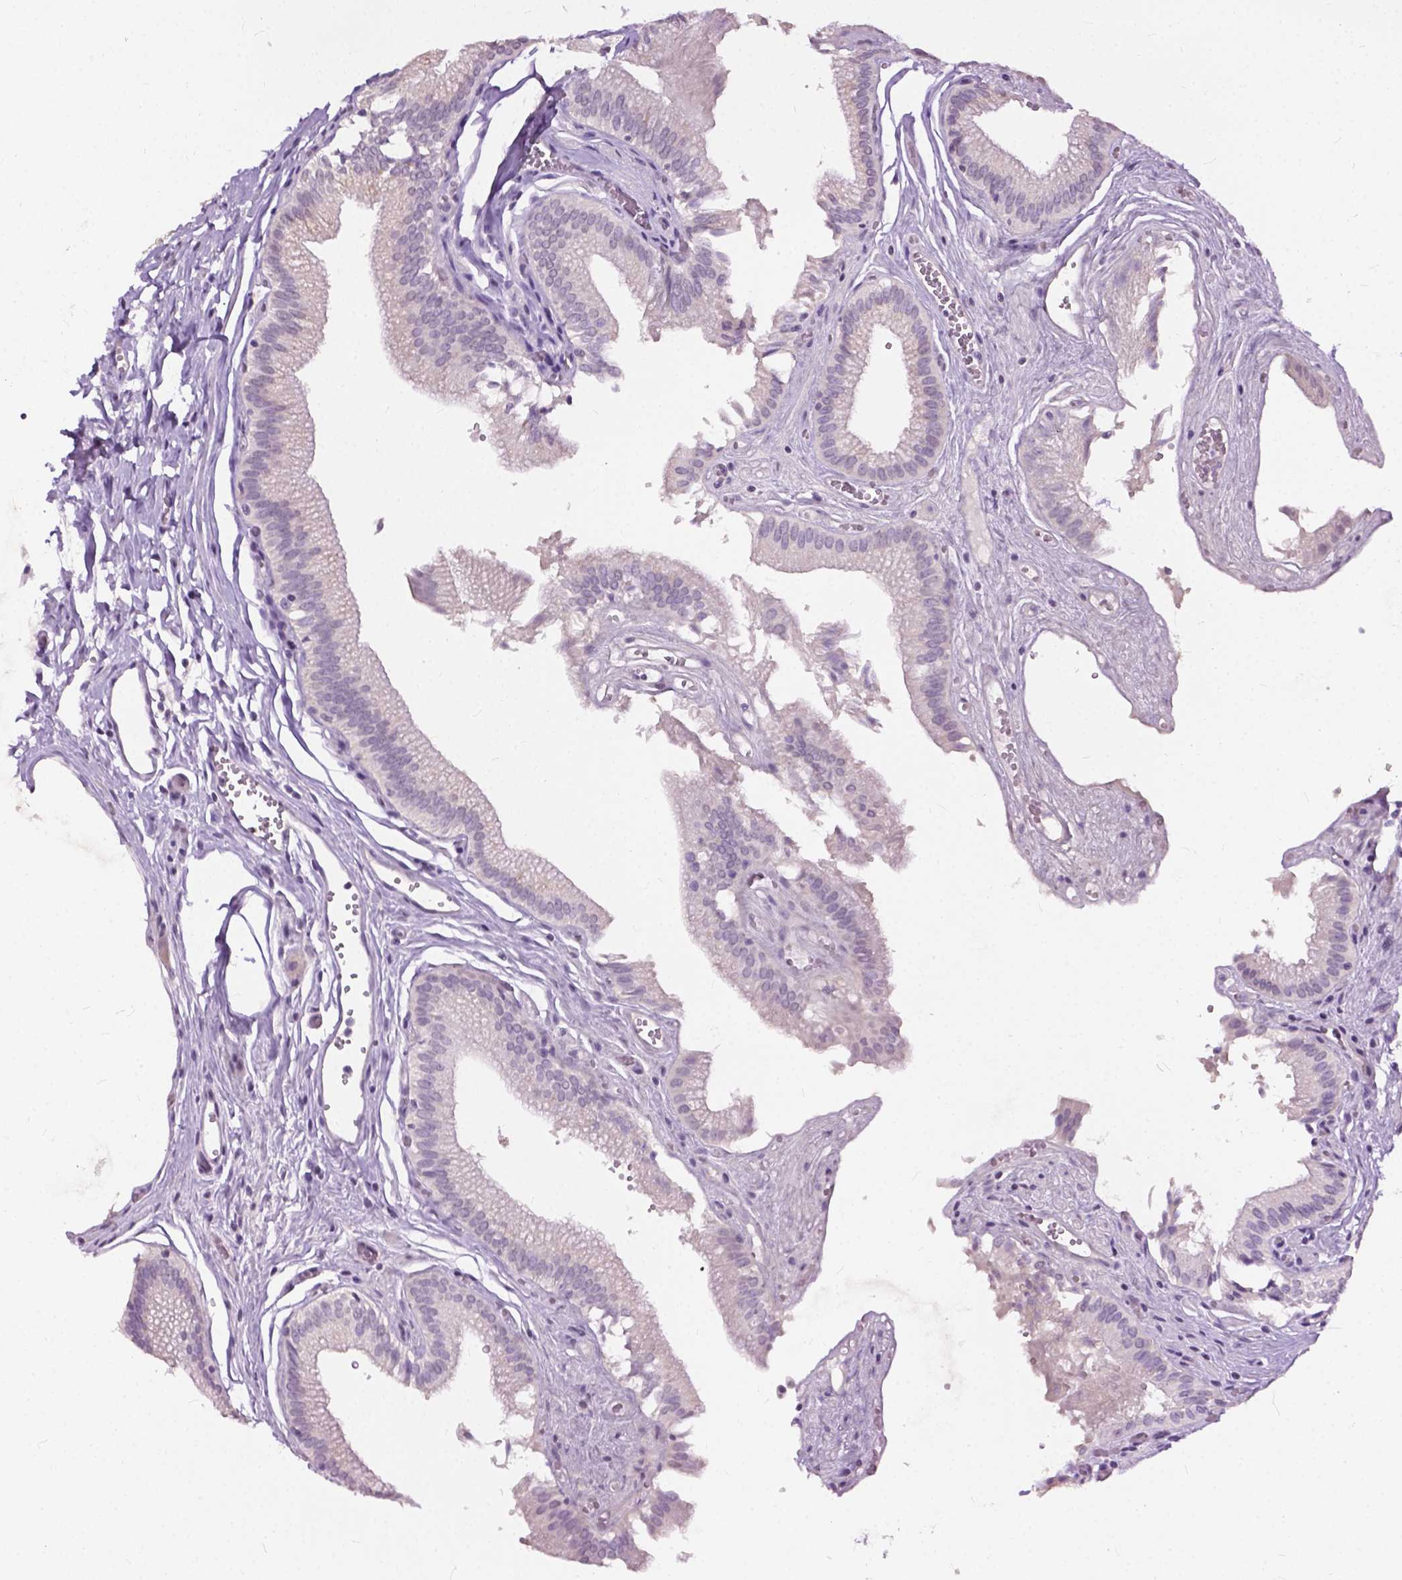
{"staining": {"intensity": "negative", "quantity": "none", "location": "none"}, "tissue": "gallbladder", "cell_type": "Glandular cells", "image_type": "normal", "snomed": [{"axis": "morphology", "description": "Normal tissue, NOS"}, {"axis": "topography", "description": "Gallbladder"}, {"axis": "topography", "description": "Peripheral nerve tissue"}], "caption": "IHC histopathology image of unremarkable gallbladder stained for a protein (brown), which exhibits no expression in glandular cells.", "gene": "GPR37L1", "patient": {"sex": "male", "age": 17}}